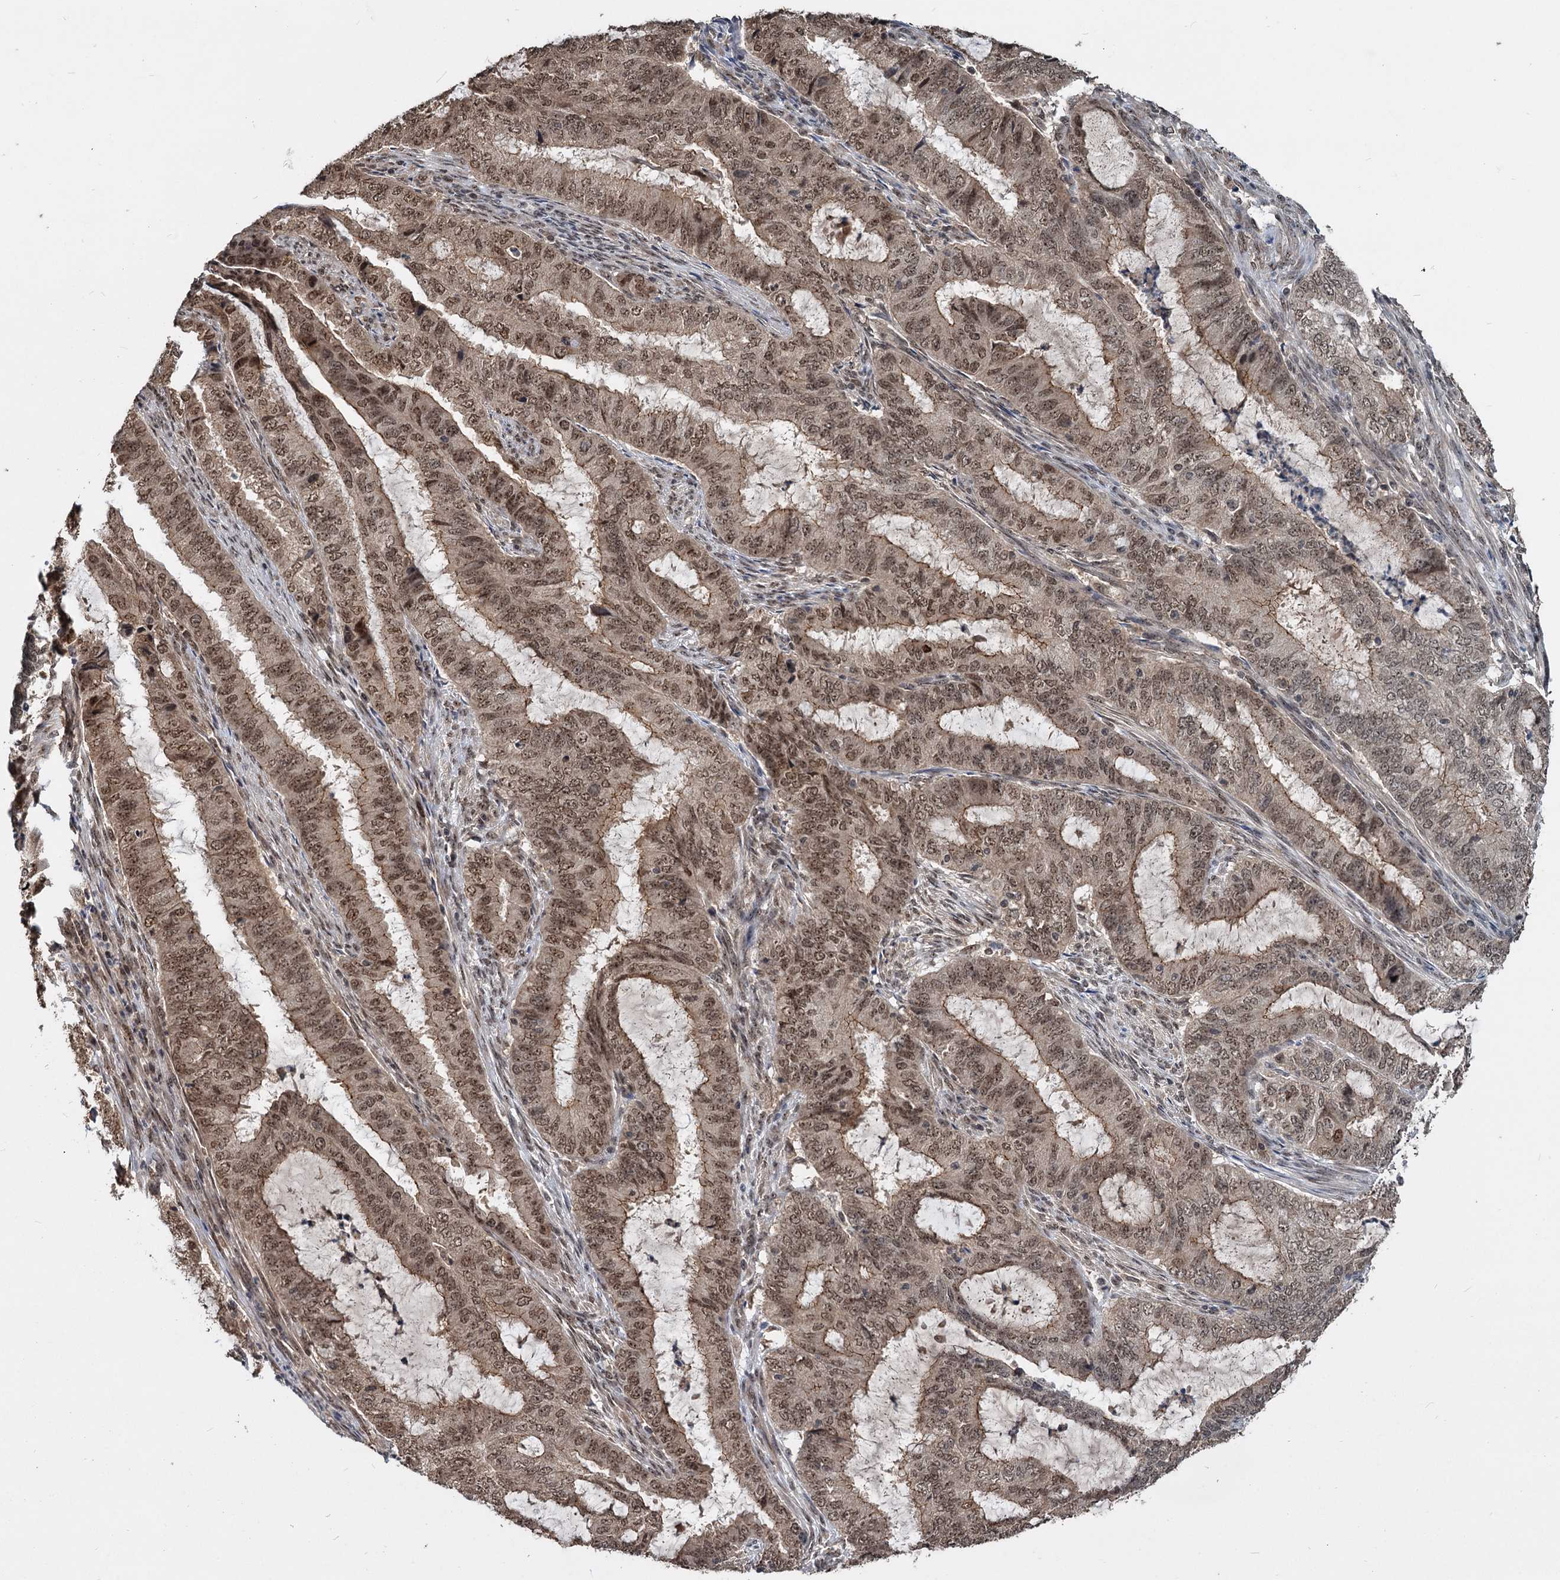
{"staining": {"intensity": "moderate", "quantity": ">75%", "location": "cytoplasmic/membranous,nuclear"}, "tissue": "endometrial cancer", "cell_type": "Tumor cells", "image_type": "cancer", "snomed": [{"axis": "morphology", "description": "Adenocarcinoma, NOS"}, {"axis": "topography", "description": "Endometrium"}], "caption": "Human endometrial cancer stained with a brown dye displays moderate cytoplasmic/membranous and nuclear positive staining in about >75% of tumor cells.", "gene": "FAM216B", "patient": {"sex": "female", "age": 51}}